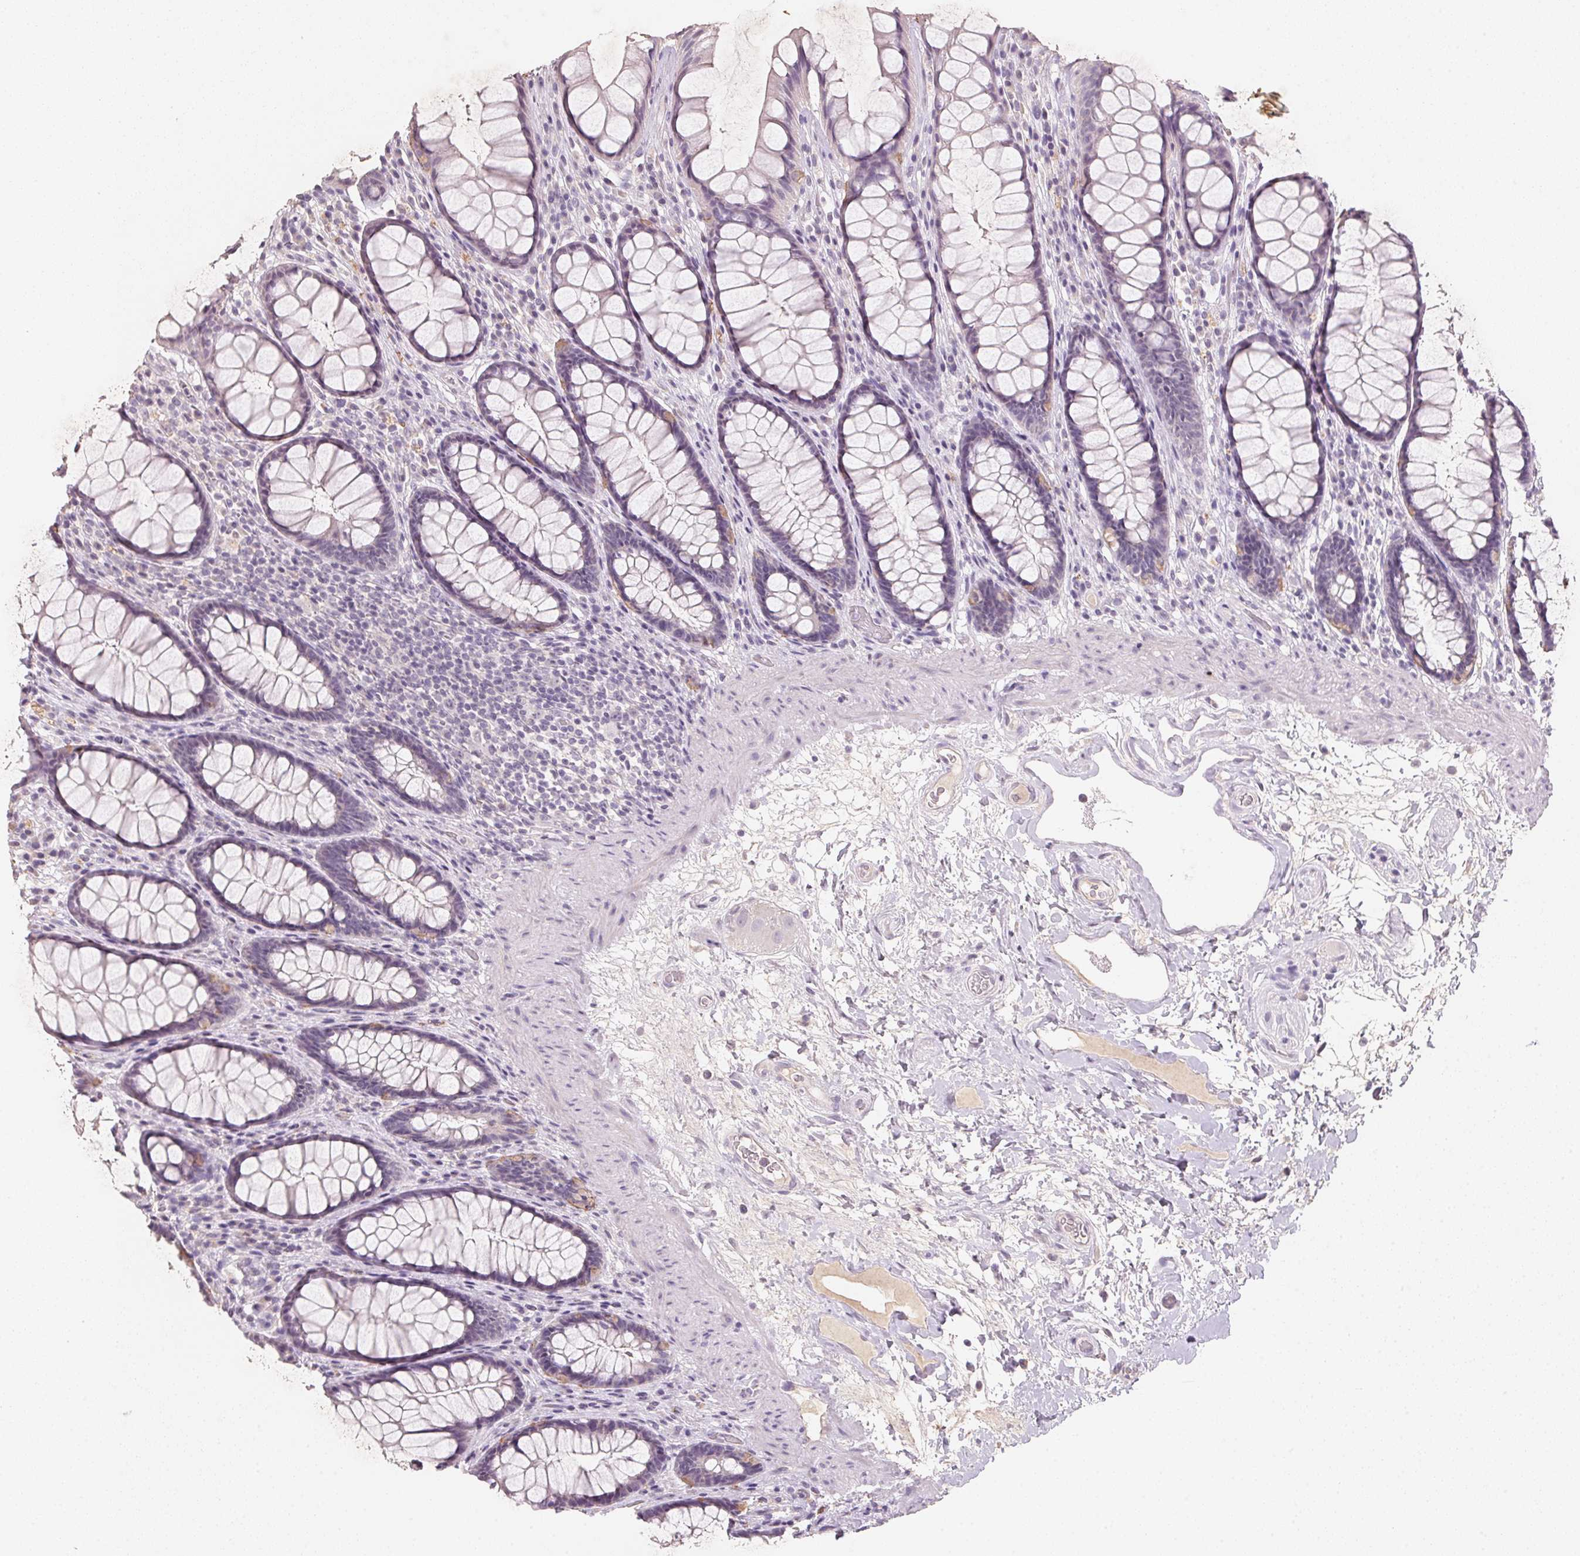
{"staining": {"intensity": "negative", "quantity": "none", "location": "none"}, "tissue": "rectum", "cell_type": "Glandular cells", "image_type": "normal", "snomed": [{"axis": "morphology", "description": "Normal tissue, NOS"}, {"axis": "topography", "description": "Rectum"}], "caption": "Immunohistochemical staining of unremarkable rectum shows no significant staining in glandular cells.", "gene": "CXCL5", "patient": {"sex": "male", "age": 72}}